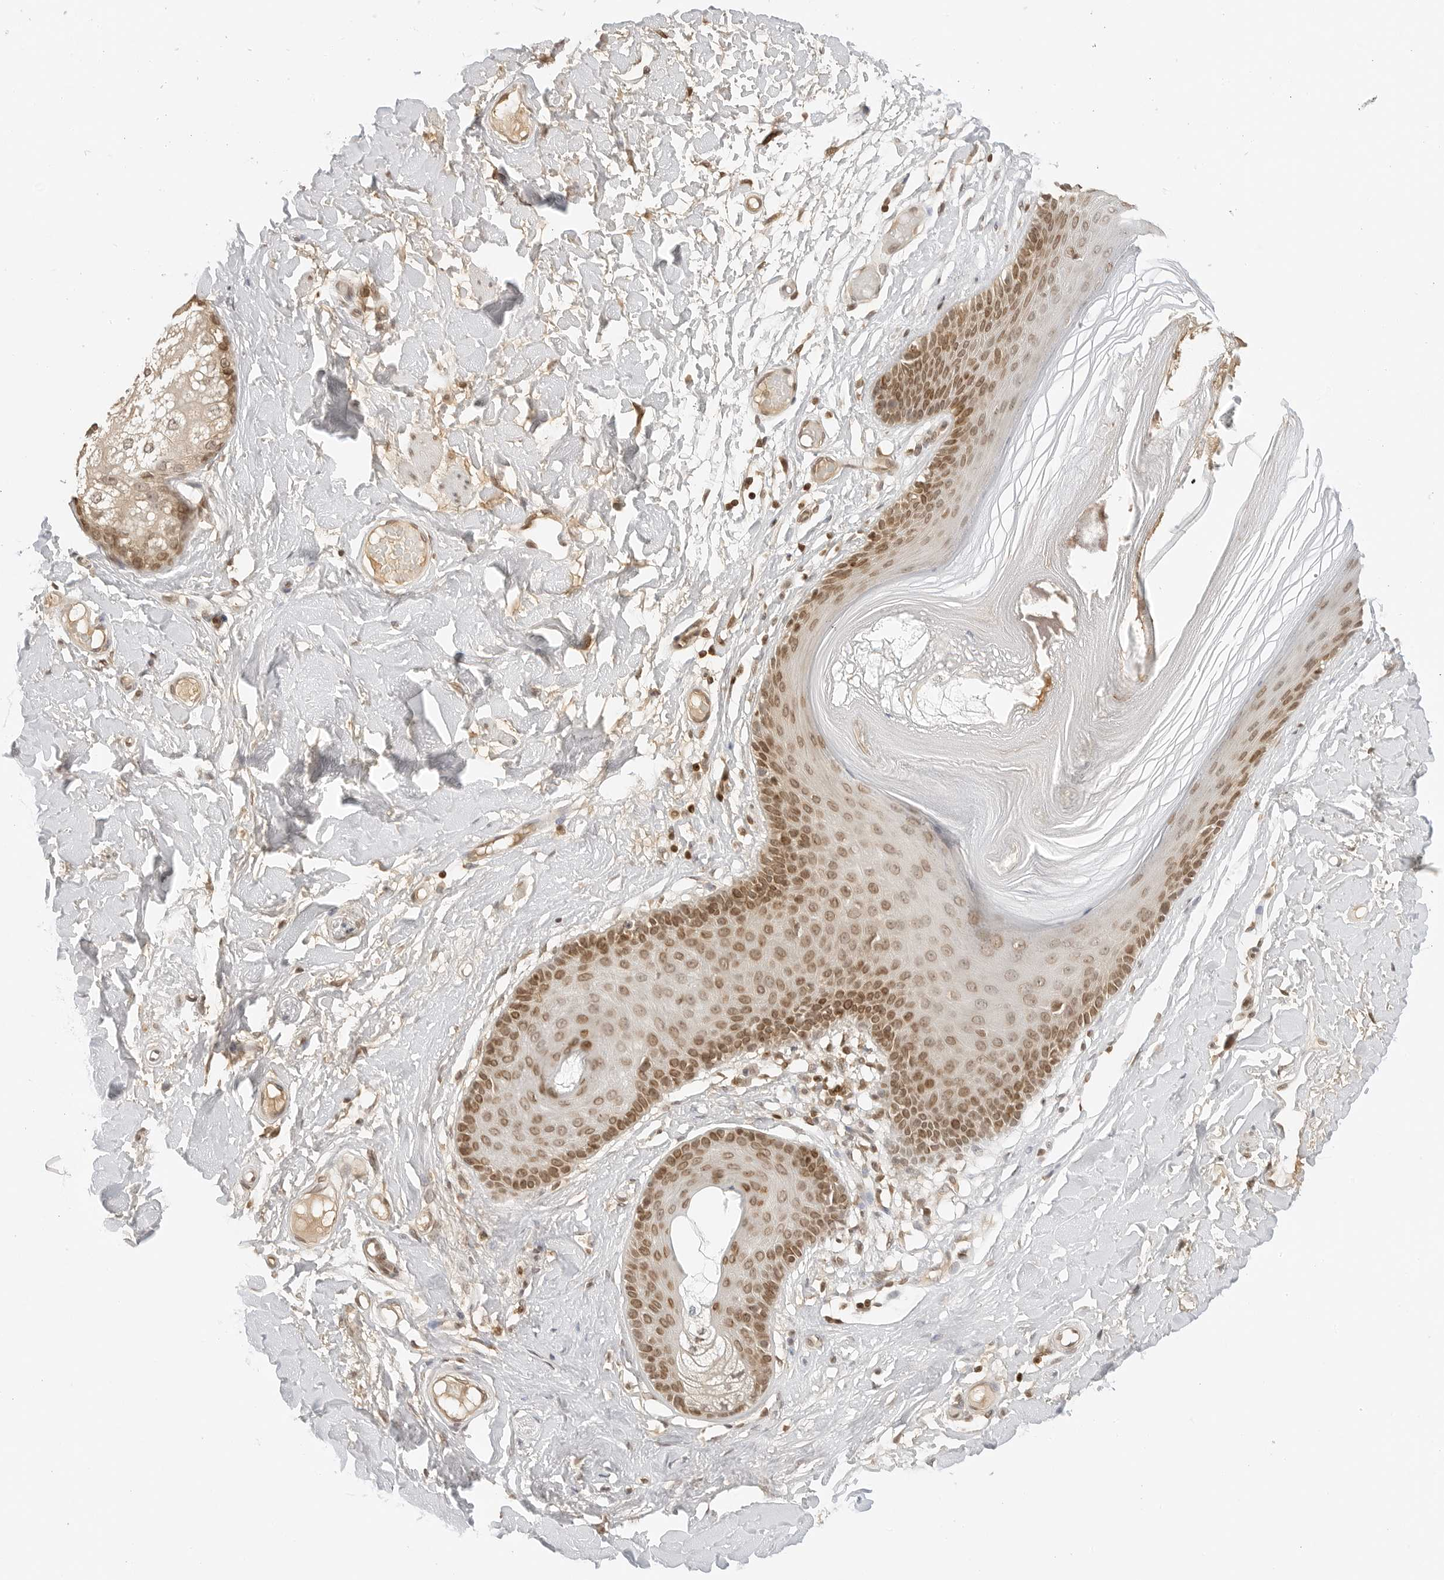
{"staining": {"intensity": "moderate", "quantity": ">75%", "location": "cytoplasmic/membranous,nuclear"}, "tissue": "skin", "cell_type": "Epidermal cells", "image_type": "normal", "snomed": [{"axis": "morphology", "description": "Normal tissue, NOS"}, {"axis": "topography", "description": "Vulva"}], "caption": "This histopathology image exhibits immunohistochemistry (IHC) staining of unremarkable human skin, with medium moderate cytoplasmic/membranous,nuclear staining in about >75% of epidermal cells.", "gene": "POLH", "patient": {"sex": "female", "age": 73}}